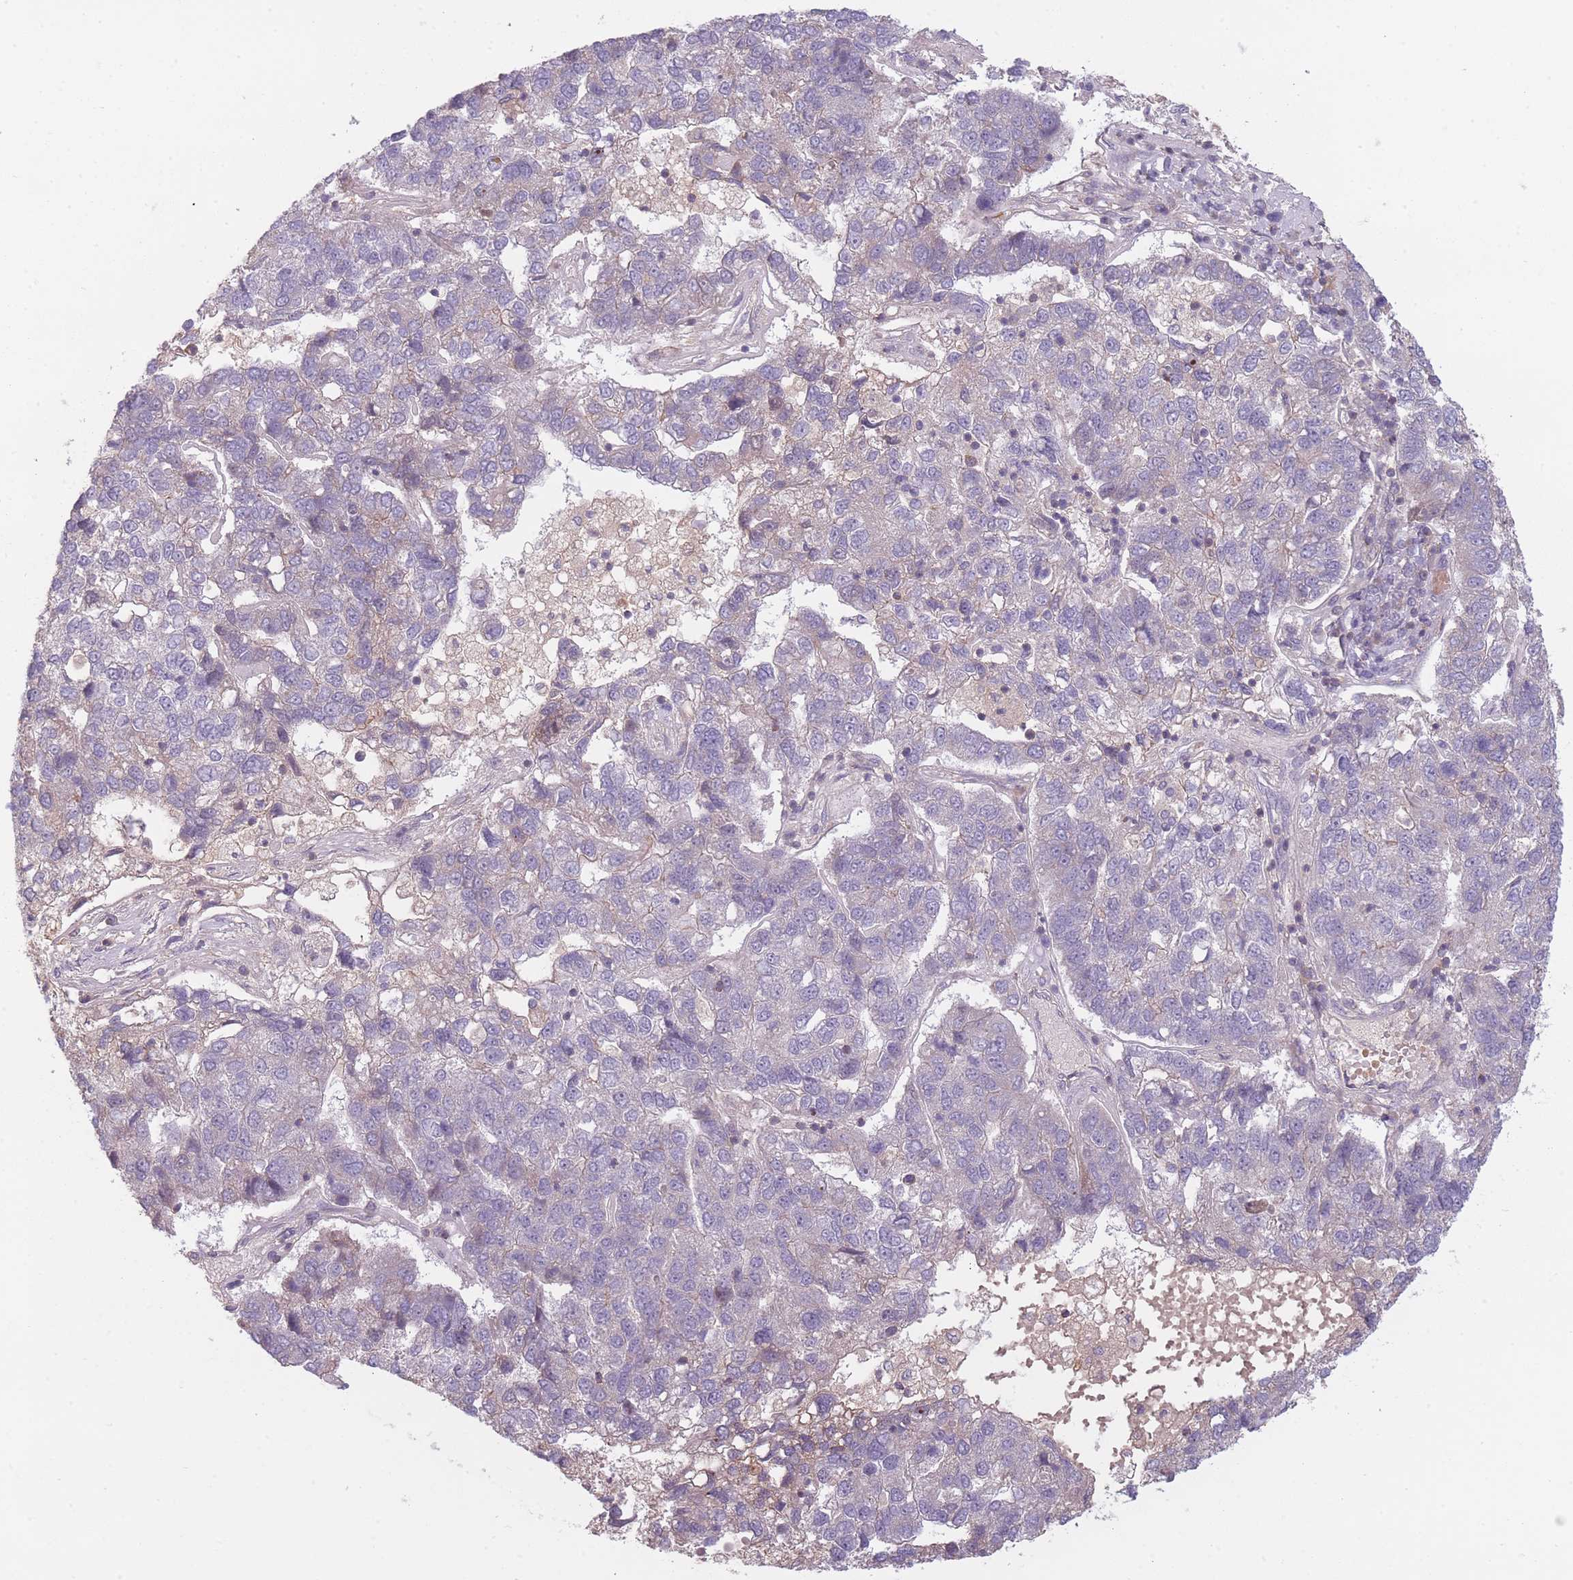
{"staining": {"intensity": "negative", "quantity": "none", "location": "none"}, "tissue": "pancreatic cancer", "cell_type": "Tumor cells", "image_type": "cancer", "snomed": [{"axis": "morphology", "description": "Adenocarcinoma, NOS"}, {"axis": "topography", "description": "Pancreas"}], "caption": "Tumor cells show no significant protein expression in adenocarcinoma (pancreatic). The staining is performed using DAB brown chromogen with nuclei counter-stained in using hematoxylin.", "gene": "NT5DC2", "patient": {"sex": "female", "age": 61}}